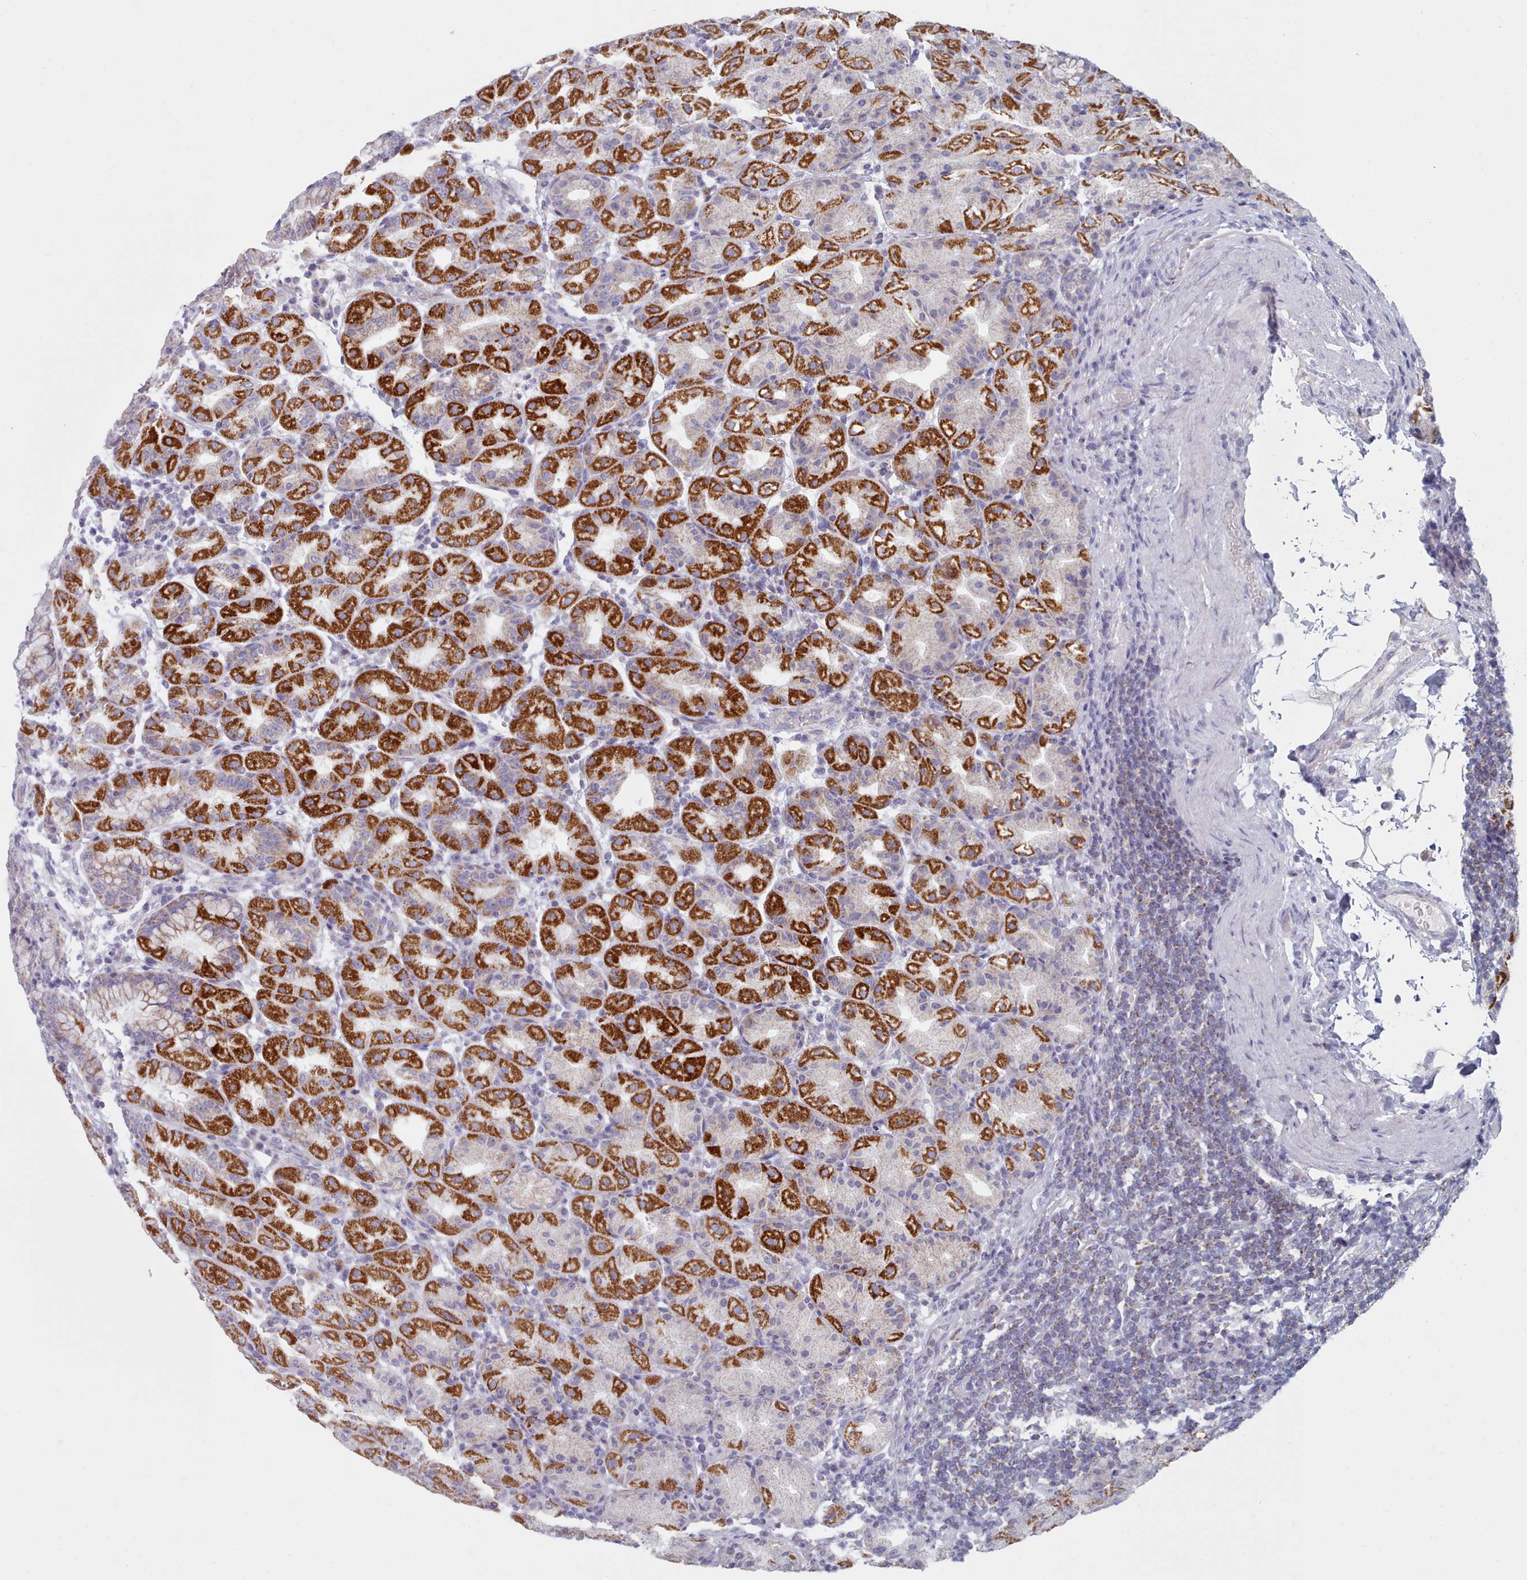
{"staining": {"intensity": "strong", "quantity": "25%-75%", "location": "cytoplasmic/membranous"}, "tissue": "stomach", "cell_type": "Glandular cells", "image_type": "normal", "snomed": [{"axis": "morphology", "description": "Normal tissue, NOS"}, {"axis": "topography", "description": "Stomach"}], "caption": "Immunohistochemistry (IHC) of benign stomach shows high levels of strong cytoplasmic/membranous staining in about 25%-75% of glandular cells.", "gene": "FAM170B", "patient": {"sex": "female", "age": 79}}